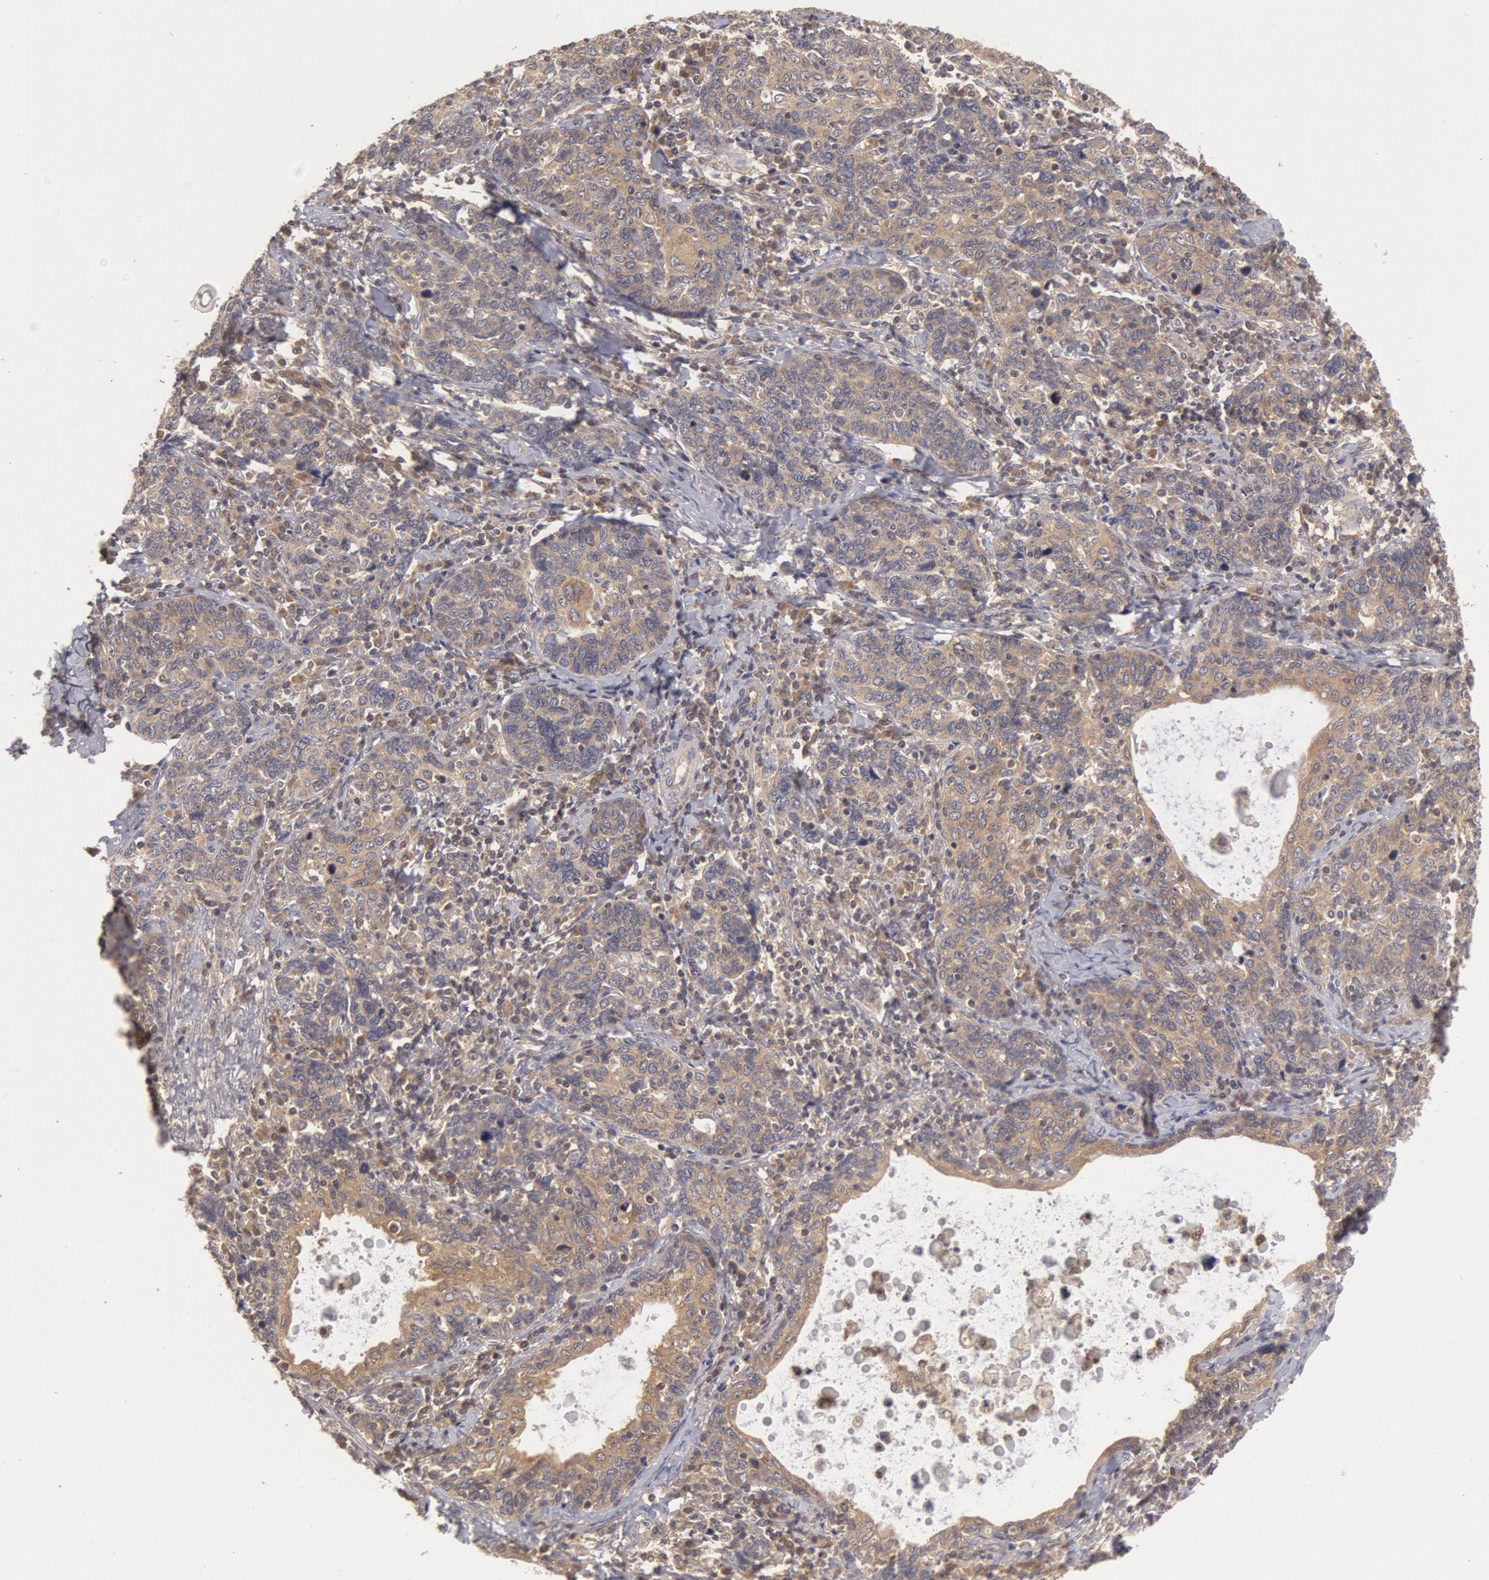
{"staining": {"intensity": "moderate", "quantity": ">75%", "location": "cytoplasmic/membranous"}, "tissue": "cervical cancer", "cell_type": "Tumor cells", "image_type": "cancer", "snomed": [{"axis": "morphology", "description": "Squamous cell carcinoma, NOS"}, {"axis": "topography", "description": "Cervix"}], "caption": "Human cervical squamous cell carcinoma stained for a protein (brown) reveals moderate cytoplasmic/membranous positive positivity in approximately >75% of tumor cells.", "gene": "BRAF", "patient": {"sex": "female", "age": 41}}